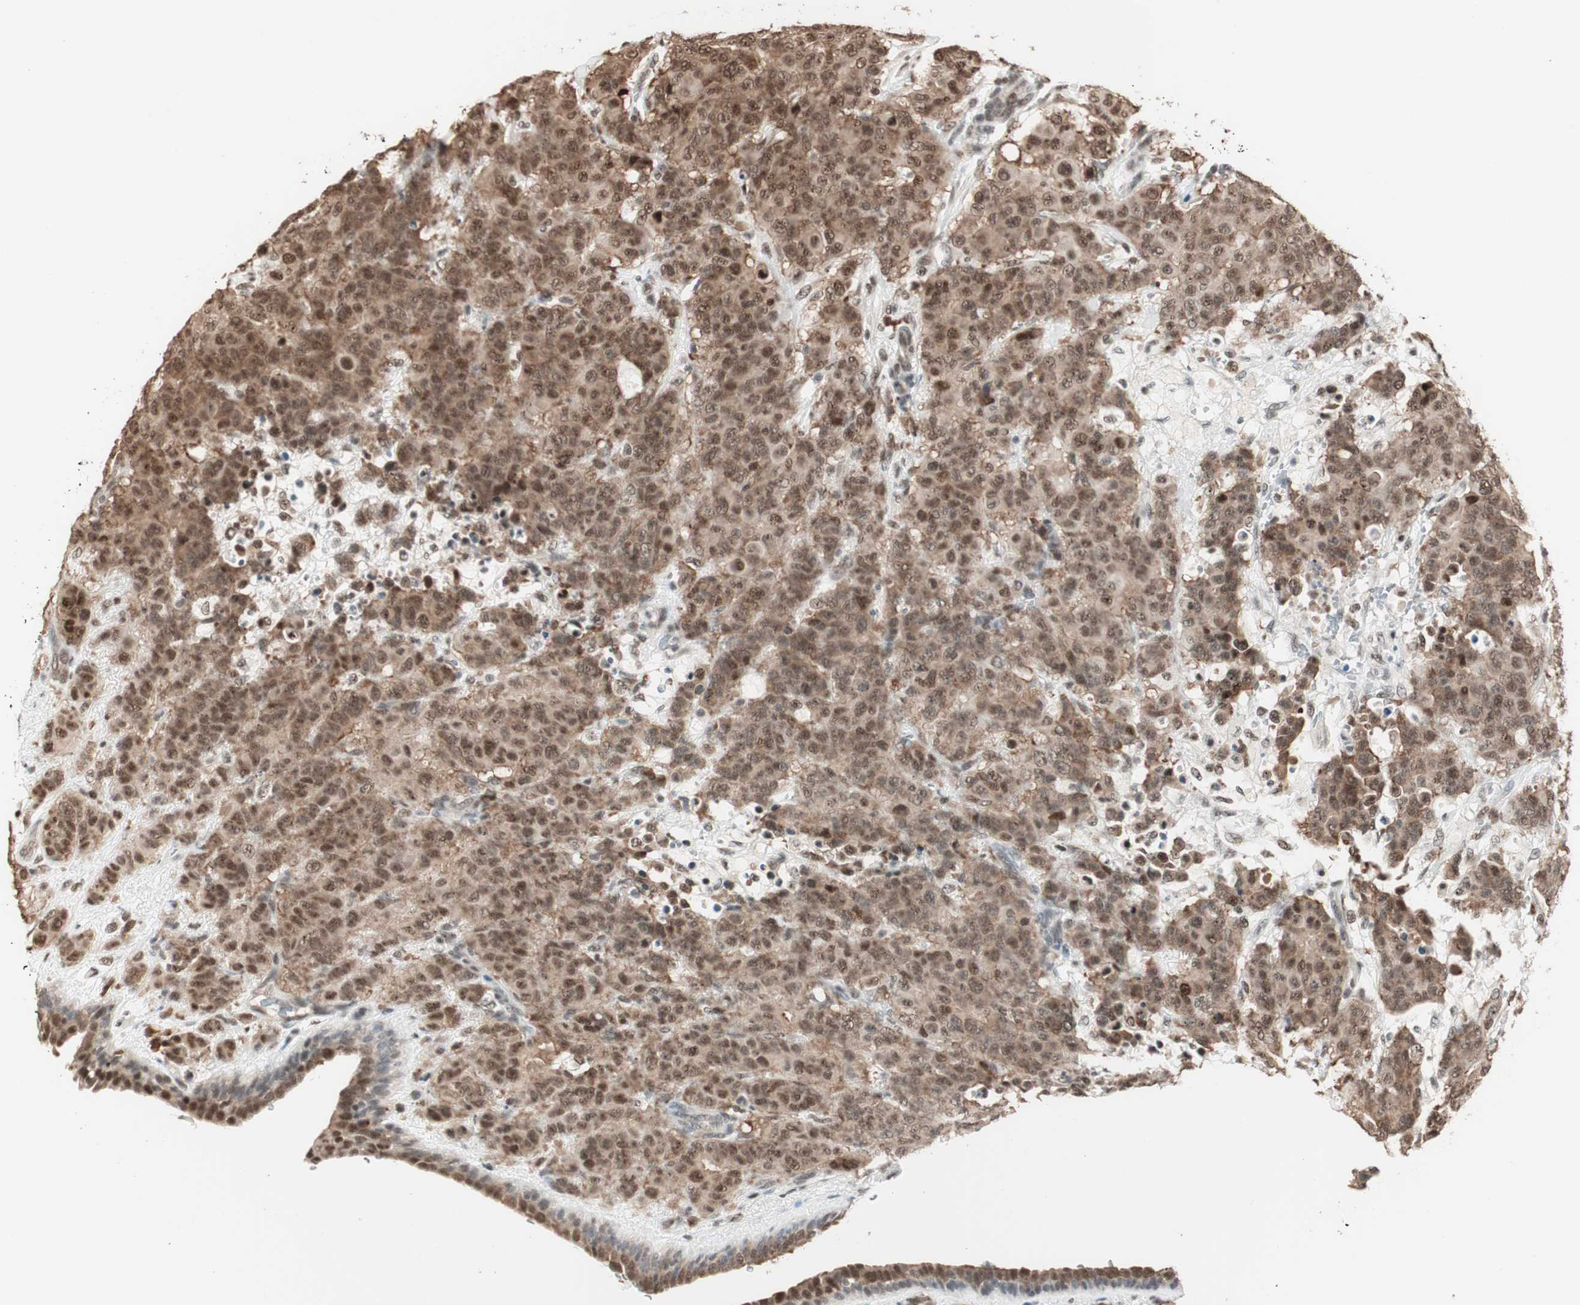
{"staining": {"intensity": "moderate", "quantity": ">75%", "location": "nuclear"}, "tissue": "breast cancer", "cell_type": "Tumor cells", "image_type": "cancer", "snomed": [{"axis": "morphology", "description": "Duct carcinoma"}, {"axis": "topography", "description": "Breast"}], "caption": "Protein analysis of breast intraductal carcinoma tissue displays moderate nuclear staining in approximately >75% of tumor cells.", "gene": "SMARCE1", "patient": {"sex": "female", "age": 40}}